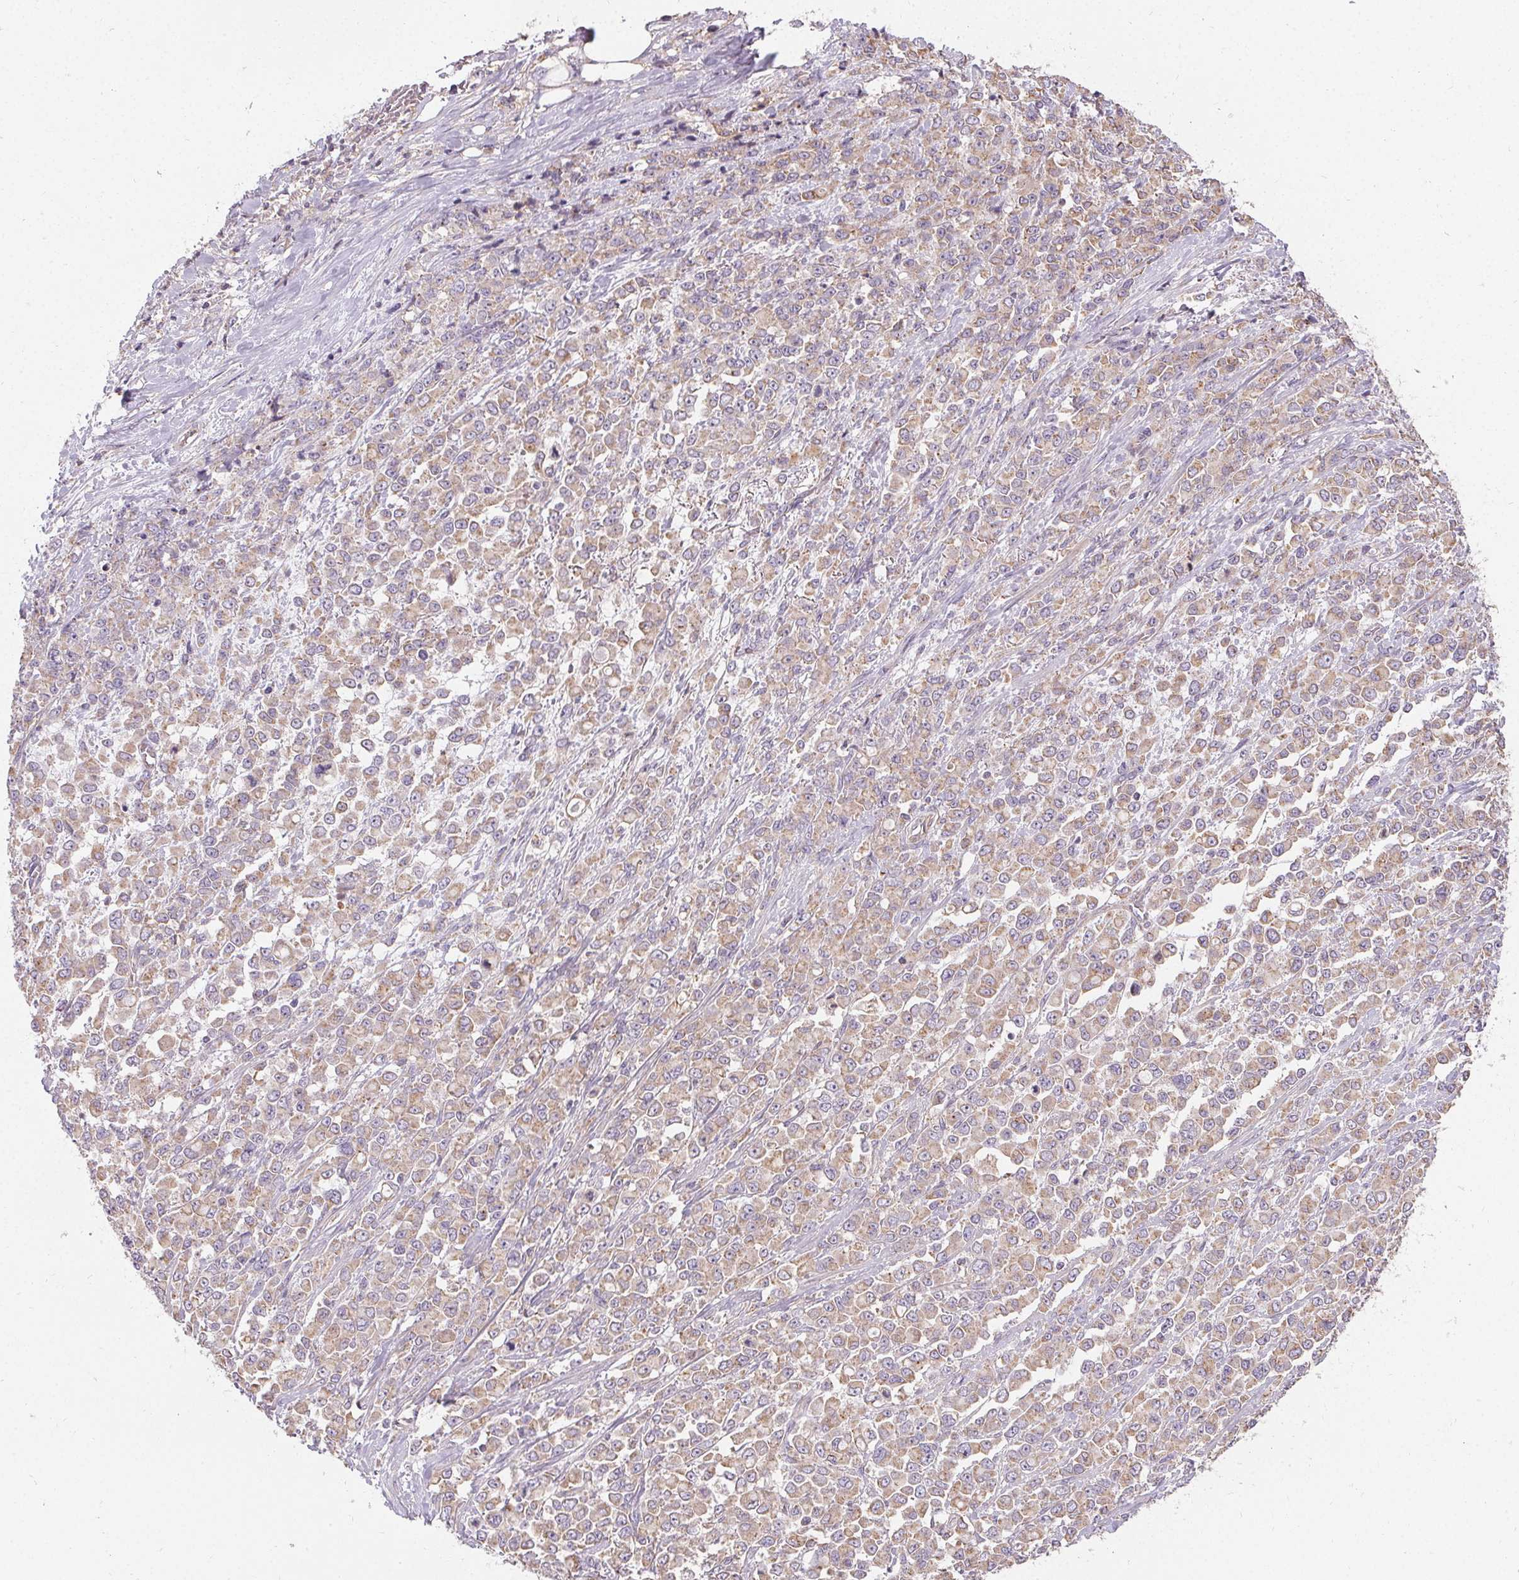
{"staining": {"intensity": "weak", "quantity": ">75%", "location": "cytoplasmic/membranous"}, "tissue": "stomach cancer", "cell_type": "Tumor cells", "image_type": "cancer", "snomed": [{"axis": "morphology", "description": "Adenocarcinoma, NOS"}, {"axis": "topography", "description": "Stomach"}], "caption": "This histopathology image shows immunohistochemistry staining of human adenocarcinoma (stomach), with low weak cytoplasmic/membranous staining in about >75% of tumor cells.", "gene": "APLP1", "patient": {"sex": "female", "age": 76}}